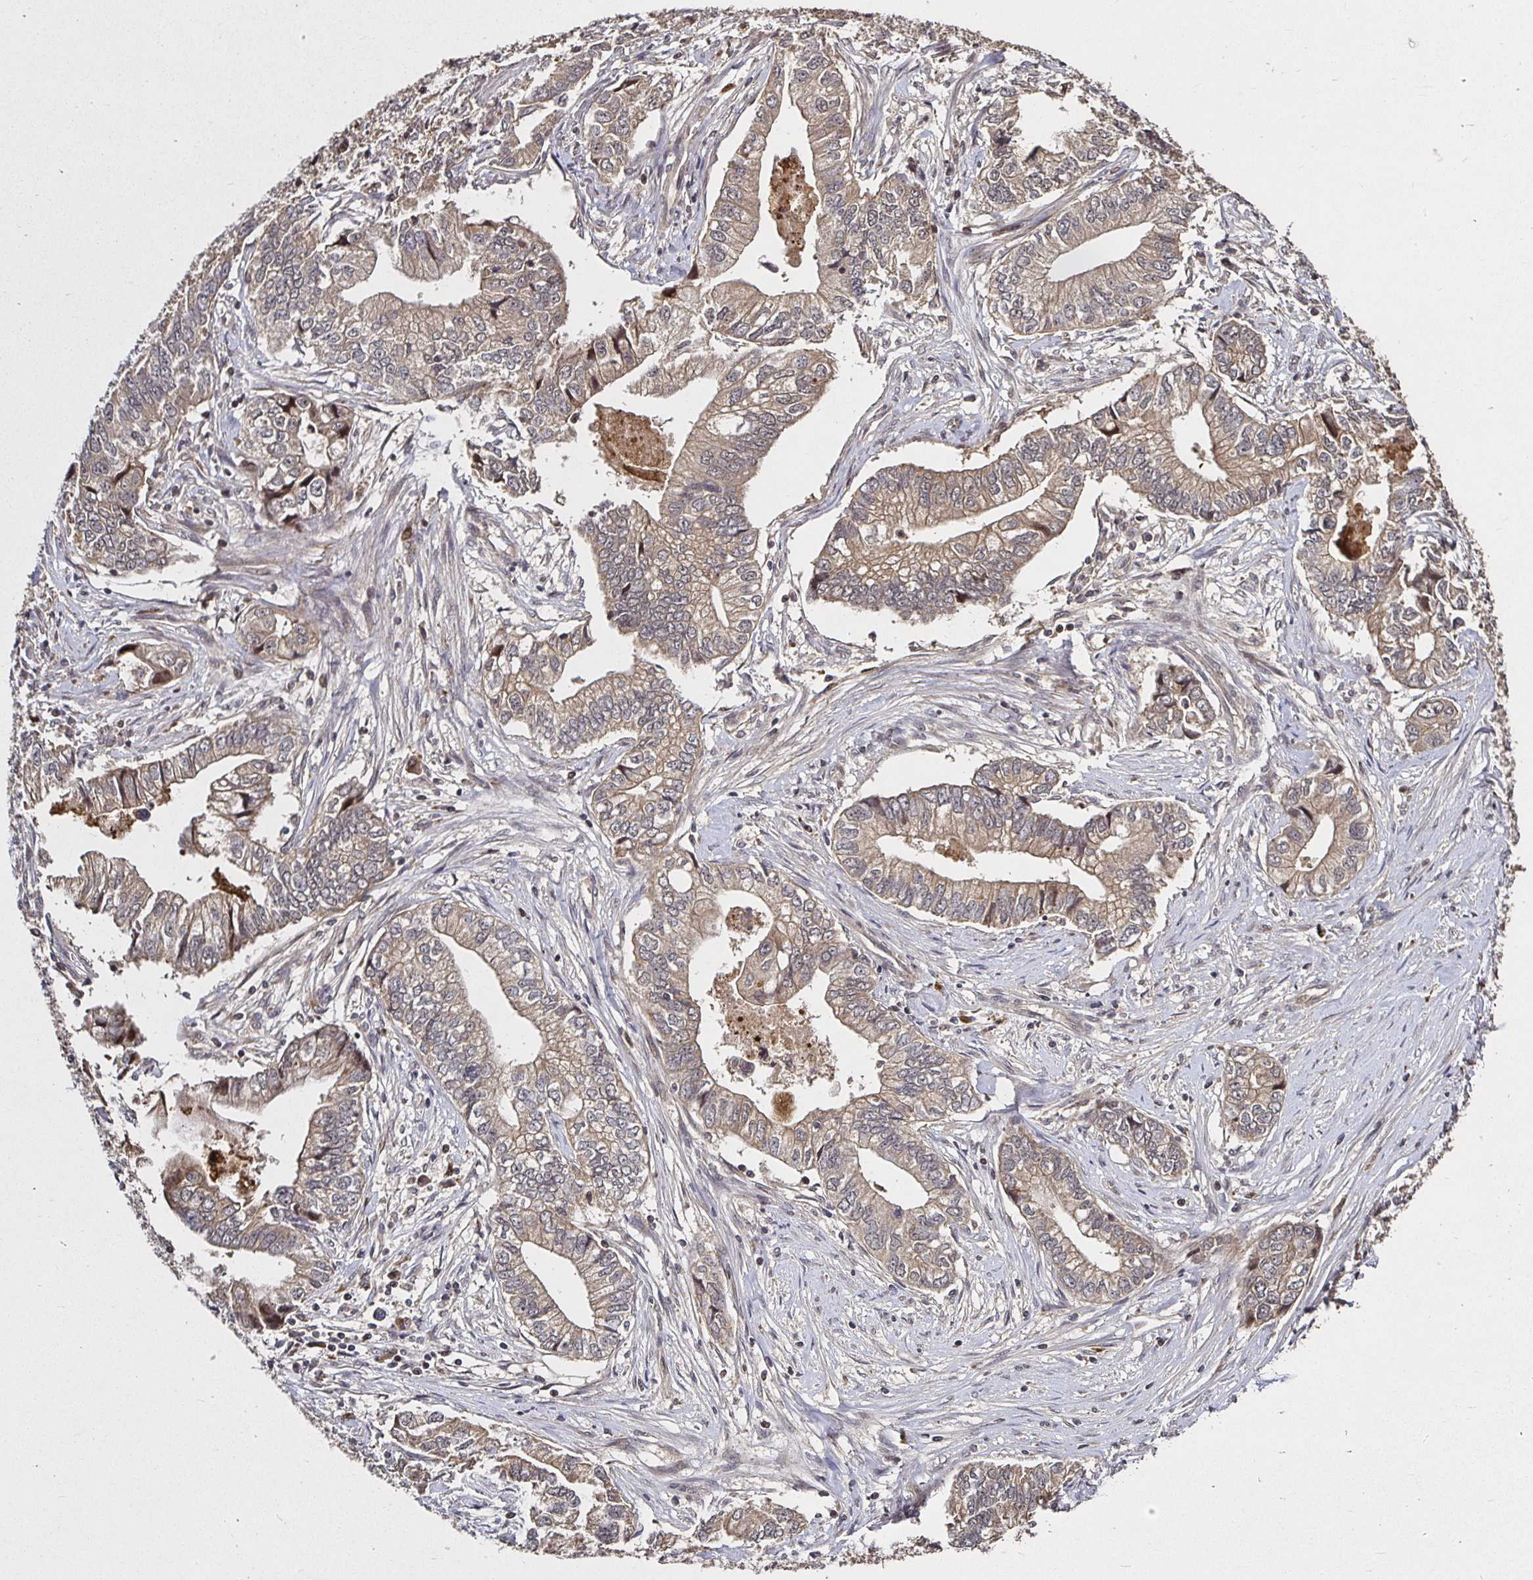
{"staining": {"intensity": "weak", "quantity": ">75%", "location": "cytoplasmic/membranous"}, "tissue": "stomach cancer", "cell_type": "Tumor cells", "image_type": "cancer", "snomed": [{"axis": "morphology", "description": "Adenocarcinoma, NOS"}, {"axis": "topography", "description": "Pancreas"}, {"axis": "topography", "description": "Stomach, upper"}], "caption": "Immunohistochemistry (IHC) histopathology image of adenocarcinoma (stomach) stained for a protein (brown), which displays low levels of weak cytoplasmic/membranous staining in about >75% of tumor cells.", "gene": "SMYD3", "patient": {"sex": "male", "age": 77}}